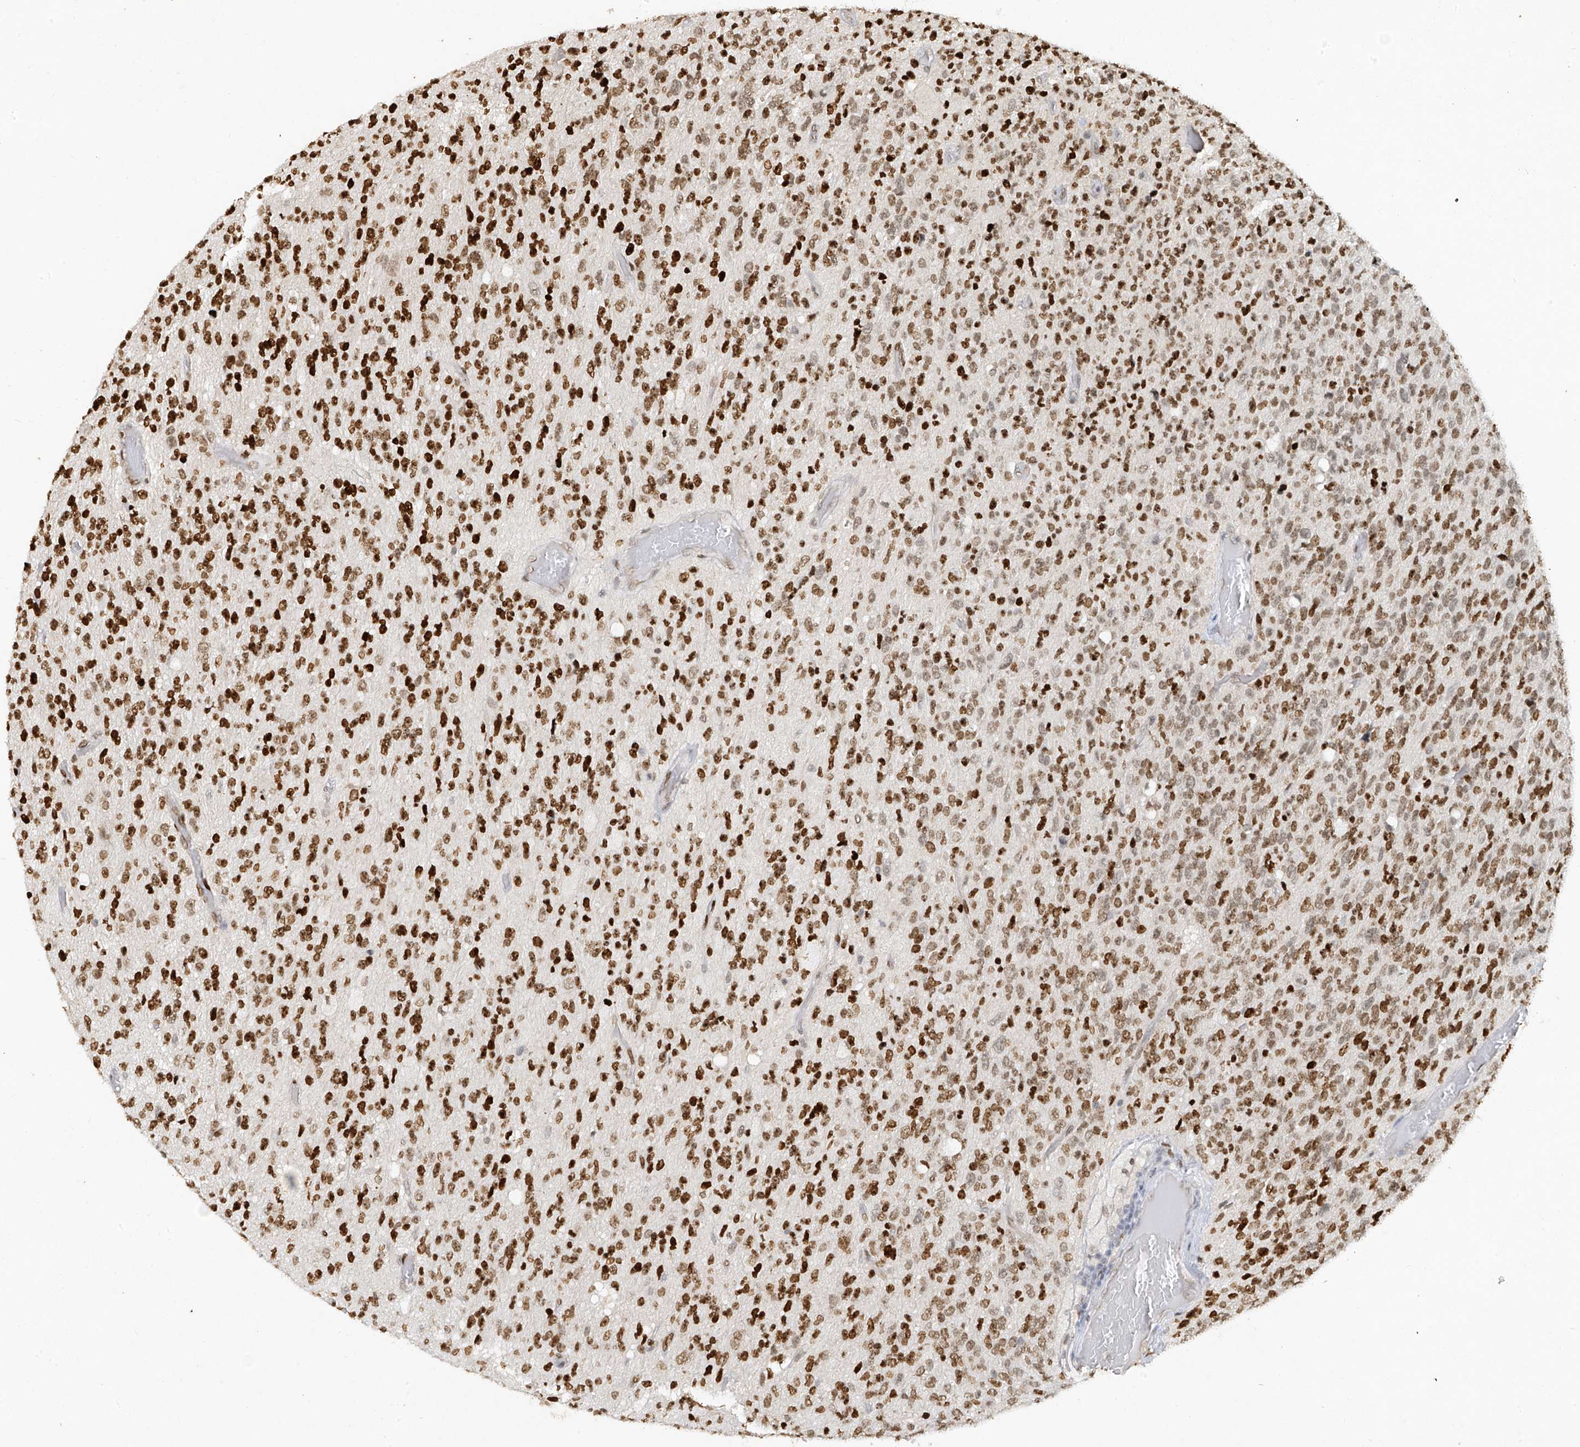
{"staining": {"intensity": "strong", "quantity": ">75%", "location": "nuclear"}, "tissue": "glioma", "cell_type": "Tumor cells", "image_type": "cancer", "snomed": [{"axis": "morphology", "description": "Glioma, malignant, High grade"}, {"axis": "topography", "description": "pancreas cauda"}], "caption": "Brown immunohistochemical staining in human high-grade glioma (malignant) reveals strong nuclear positivity in about >75% of tumor cells.", "gene": "ATRIP", "patient": {"sex": "male", "age": 60}}